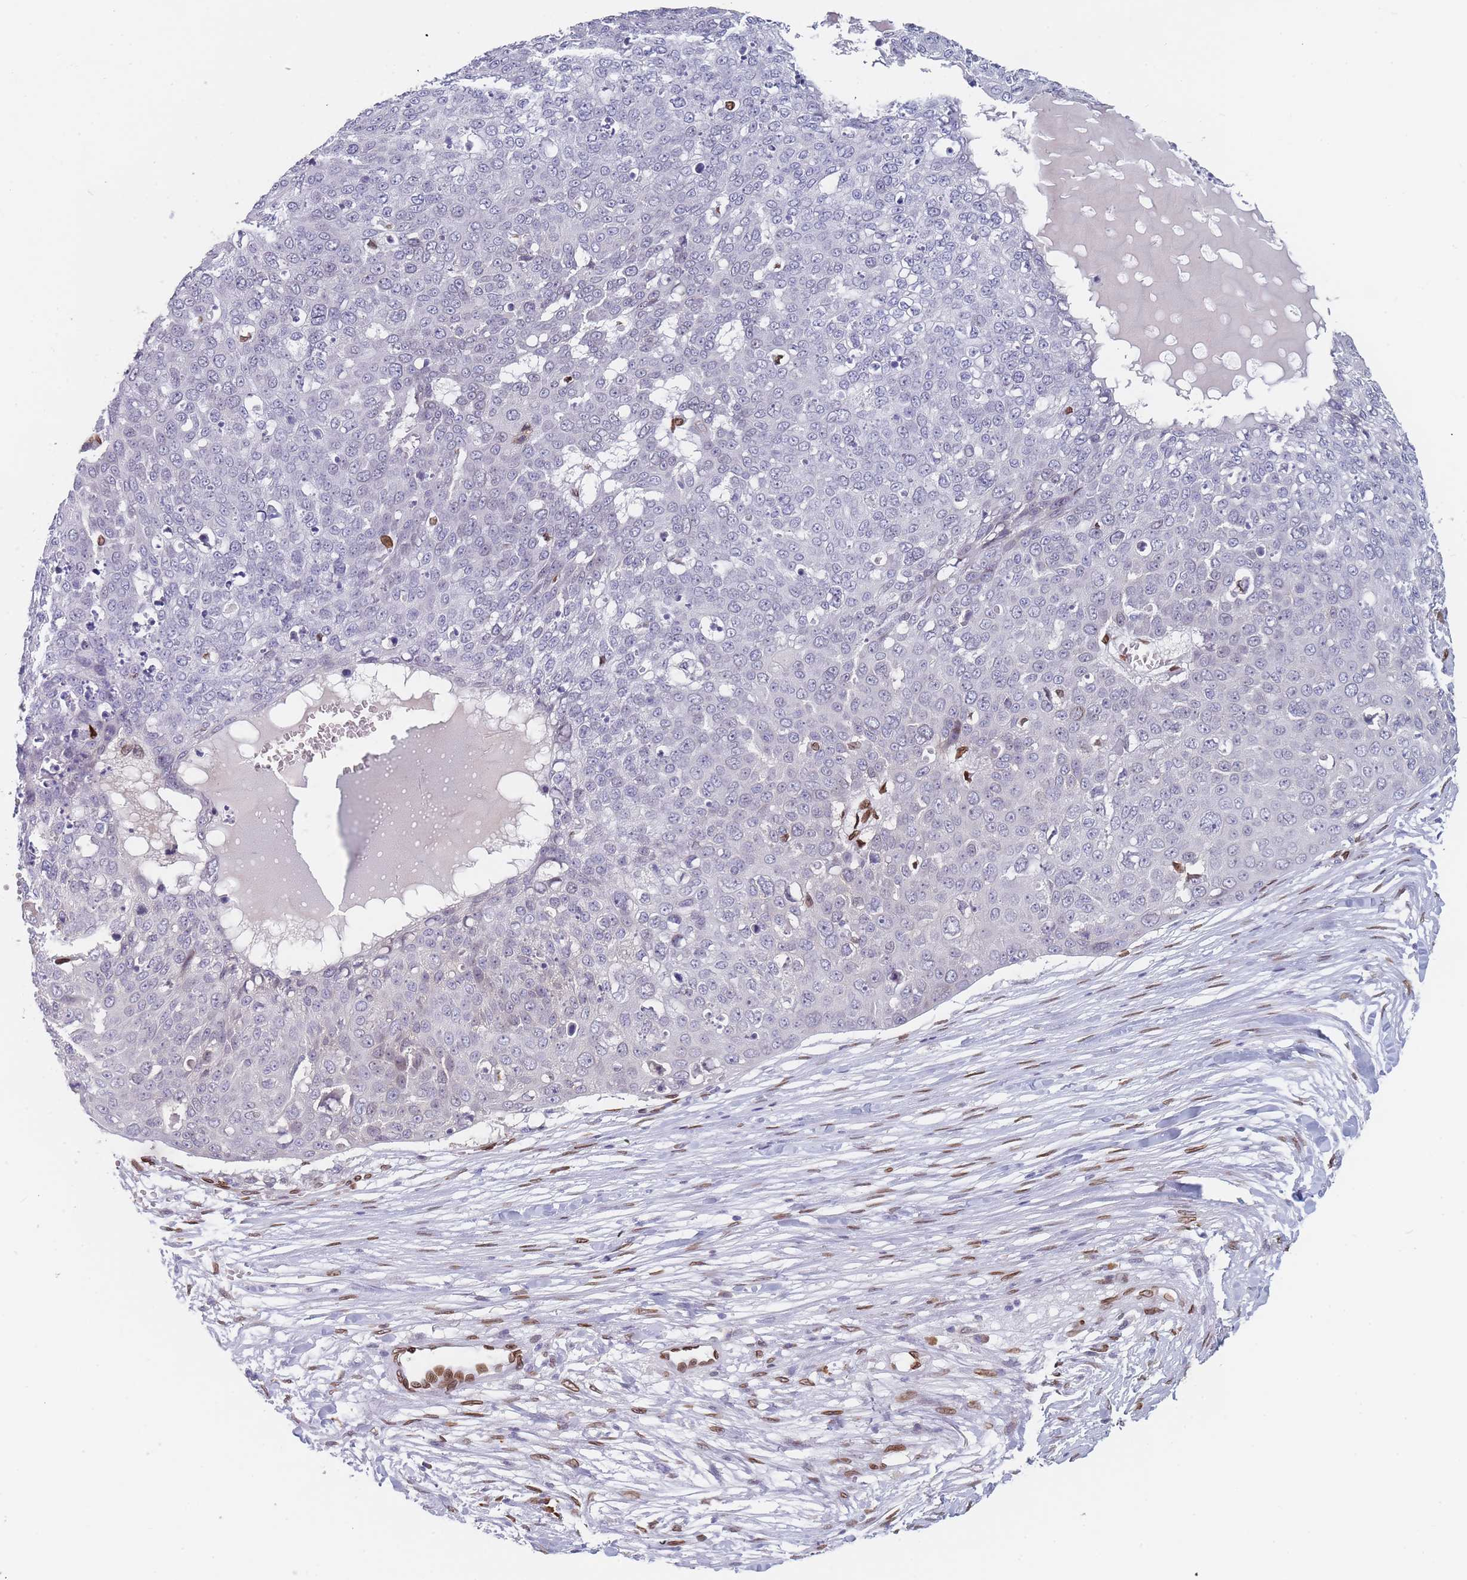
{"staining": {"intensity": "negative", "quantity": "none", "location": "none"}, "tissue": "skin cancer", "cell_type": "Tumor cells", "image_type": "cancer", "snomed": [{"axis": "morphology", "description": "Squamous cell carcinoma, NOS"}, {"axis": "topography", "description": "Skin"}], "caption": "This is a image of IHC staining of skin squamous cell carcinoma, which shows no positivity in tumor cells.", "gene": "ZBTB1", "patient": {"sex": "male", "age": 71}}